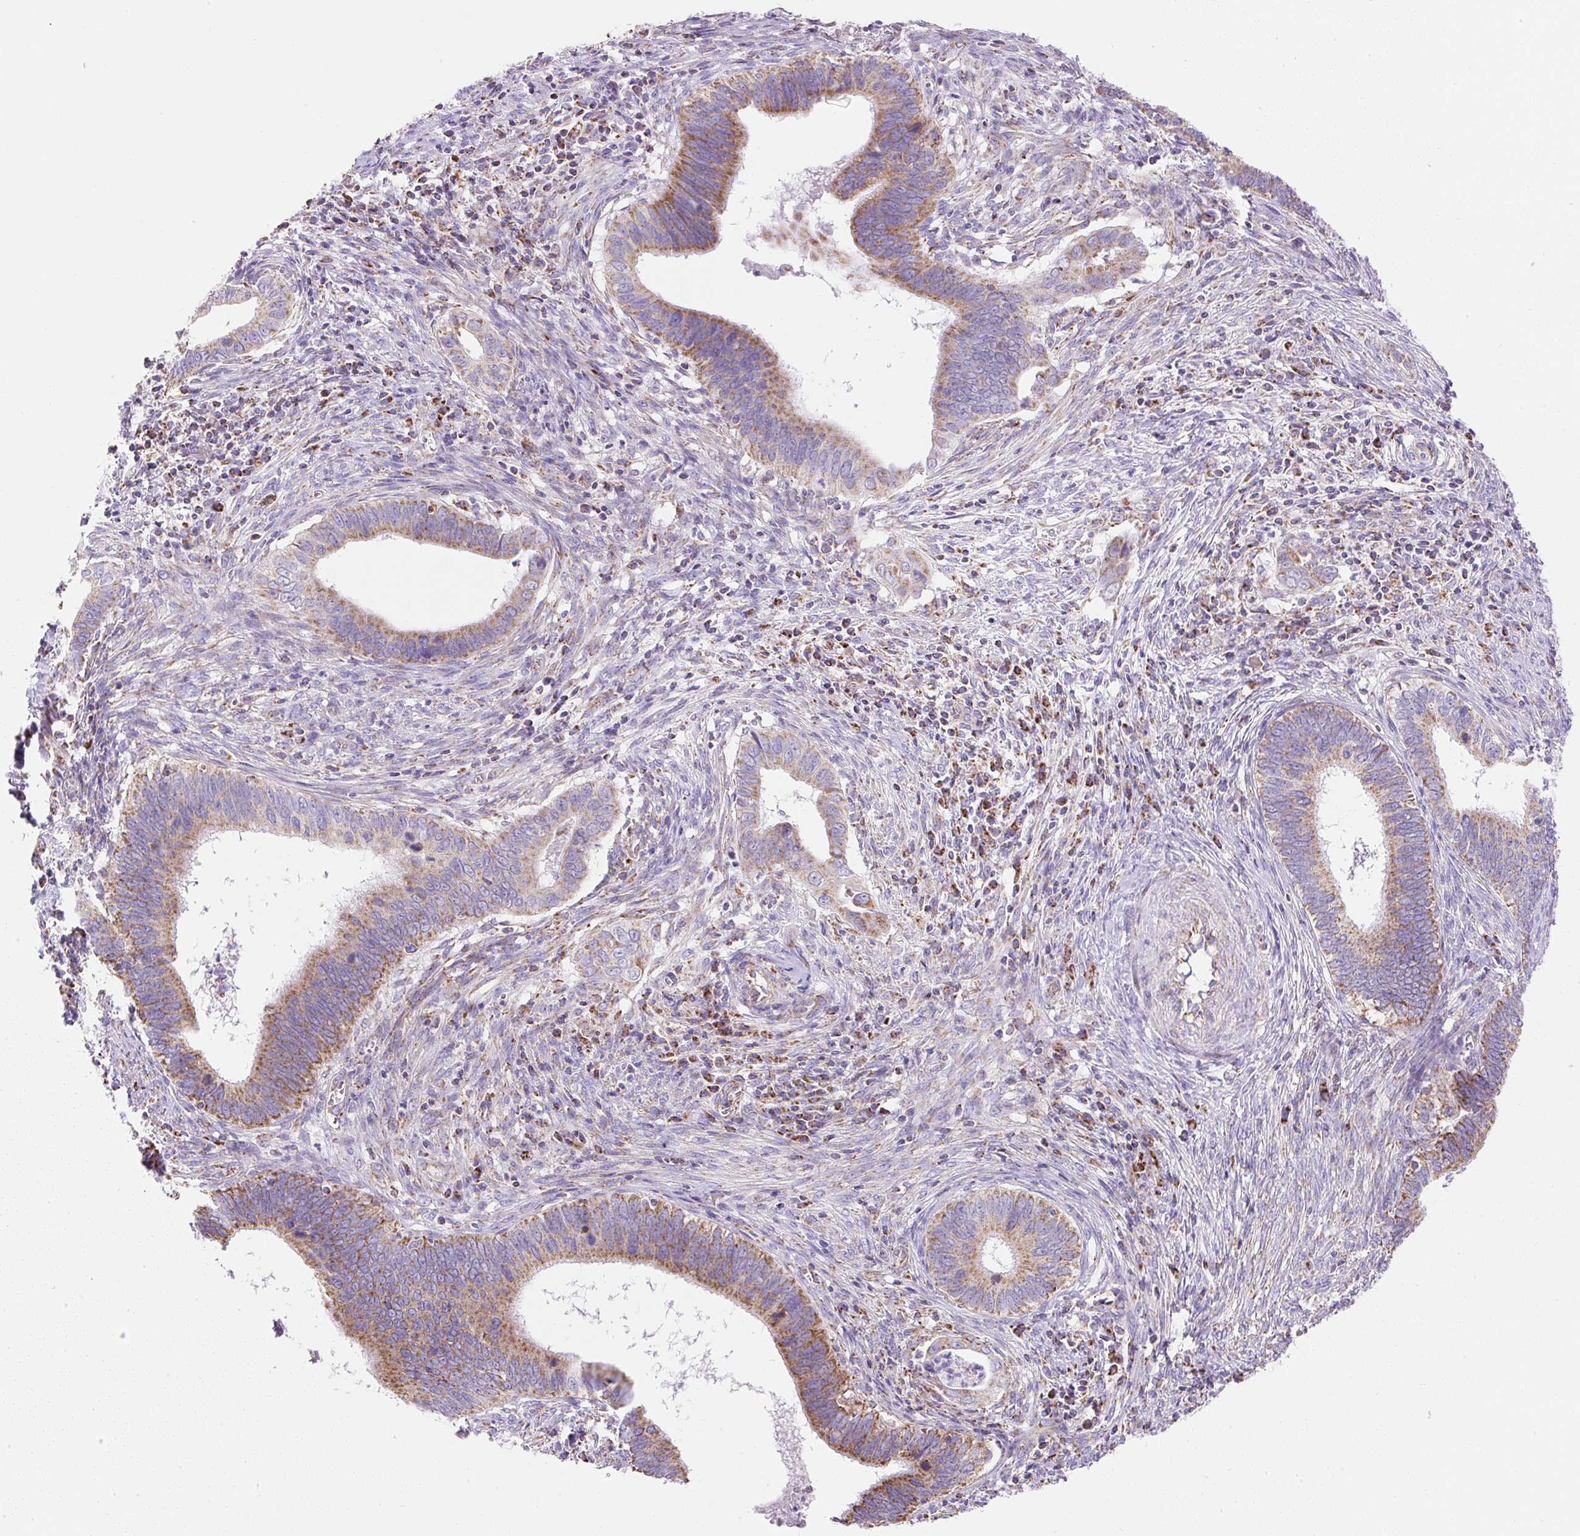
{"staining": {"intensity": "moderate", "quantity": ">75%", "location": "cytoplasmic/membranous"}, "tissue": "cervical cancer", "cell_type": "Tumor cells", "image_type": "cancer", "snomed": [{"axis": "morphology", "description": "Adenocarcinoma, NOS"}, {"axis": "topography", "description": "Cervix"}], "caption": "DAB immunohistochemical staining of human cervical adenocarcinoma shows moderate cytoplasmic/membranous protein staining in about >75% of tumor cells.", "gene": "DAAM2", "patient": {"sex": "female", "age": 42}}